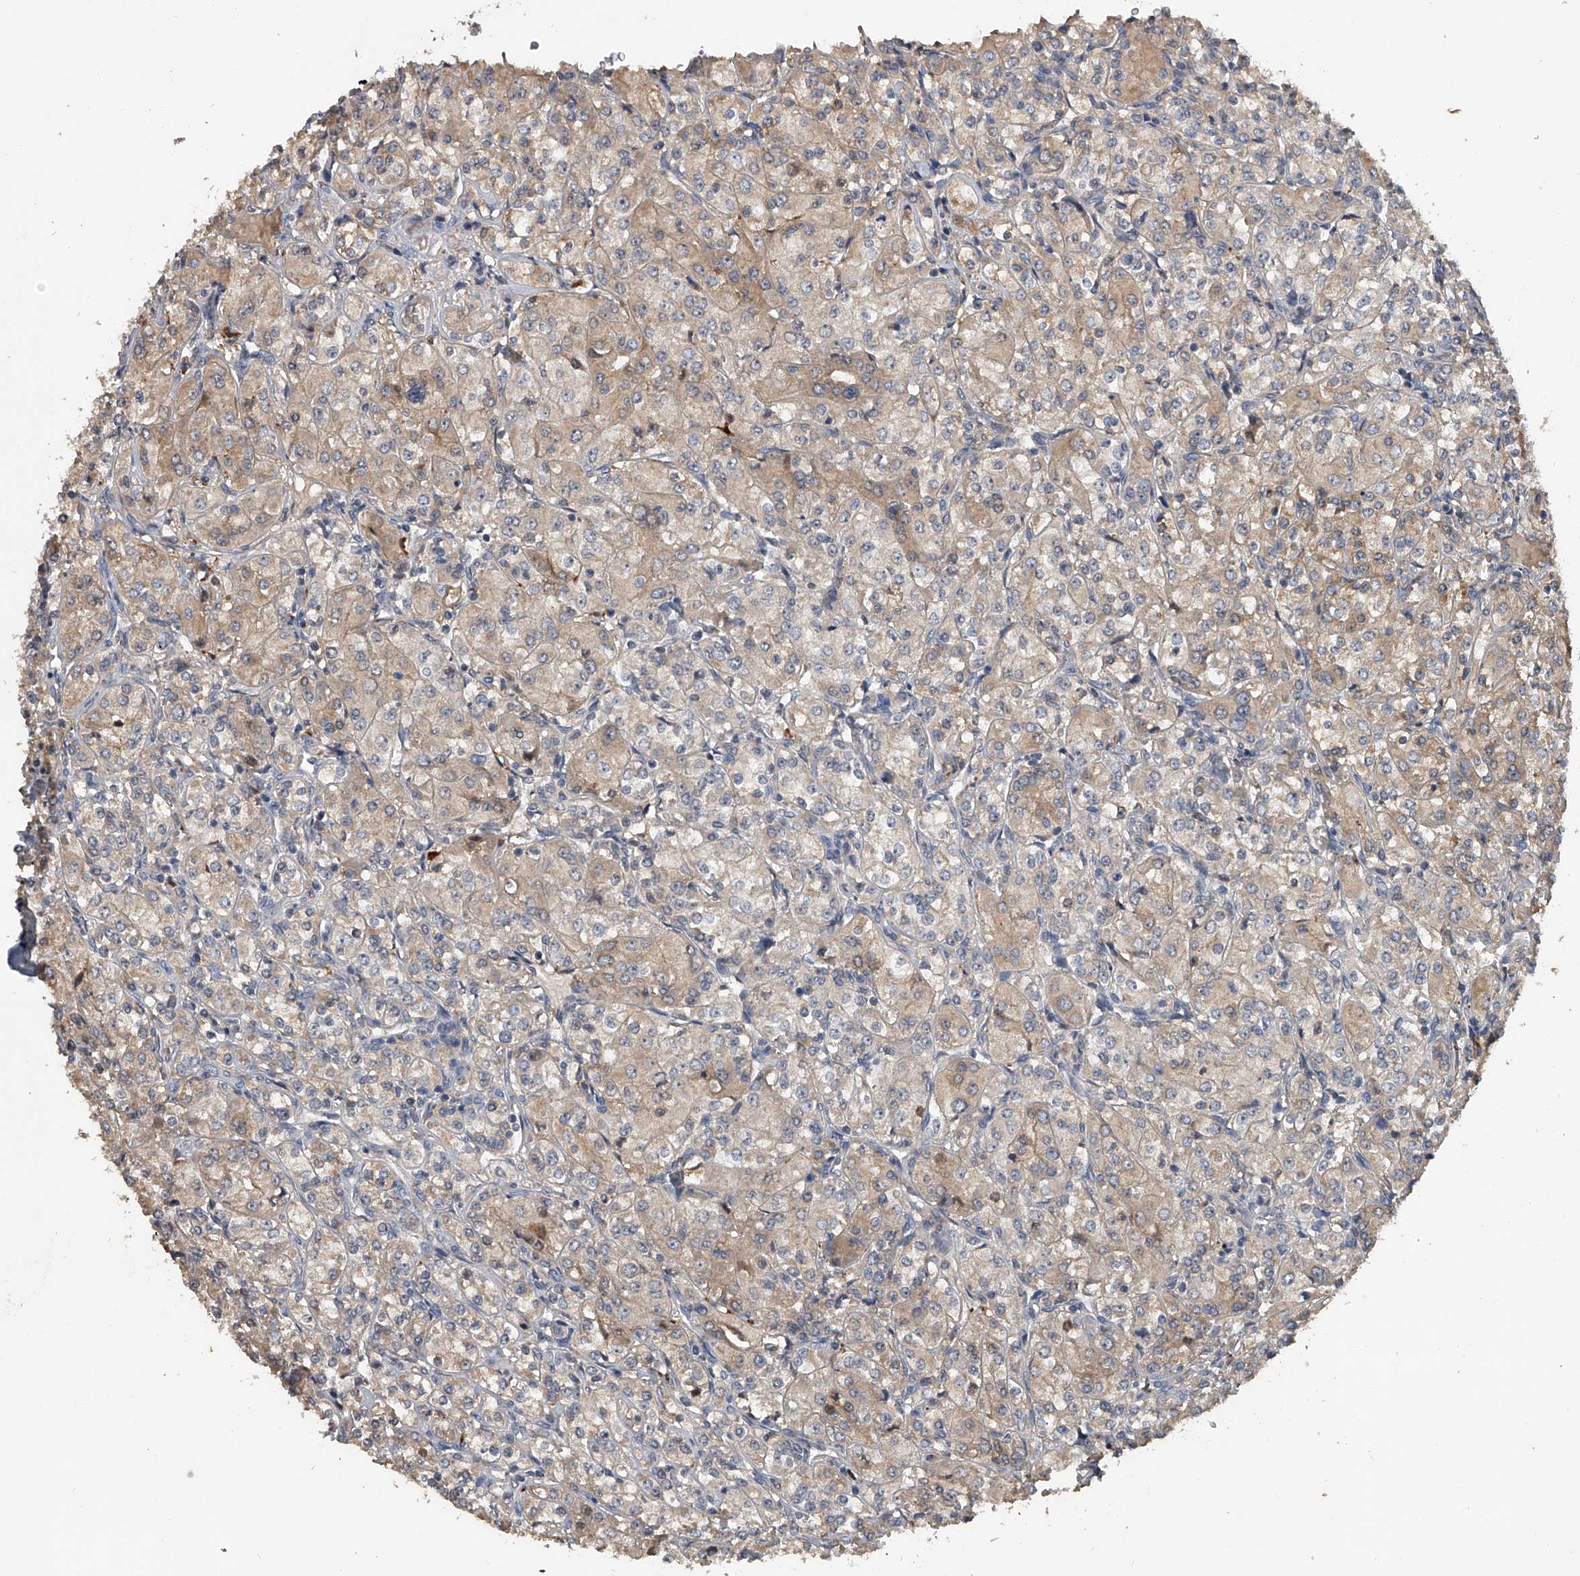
{"staining": {"intensity": "weak", "quantity": "25%-75%", "location": "cytoplasmic/membranous"}, "tissue": "renal cancer", "cell_type": "Tumor cells", "image_type": "cancer", "snomed": [{"axis": "morphology", "description": "Adenocarcinoma, NOS"}, {"axis": "topography", "description": "Kidney"}], "caption": "Protein expression analysis of renal adenocarcinoma reveals weak cytoplasmic/membranous expression in about 25%-75% of tumor cells. The protein is stained brown, and the nuclei are stained in blue (DAB (3,3'-diaminobenzidine) IHC with brightfield microscopy, high magnification).", "gene": "DOCK9", "patient": {"sex": "male", "age": 77}}